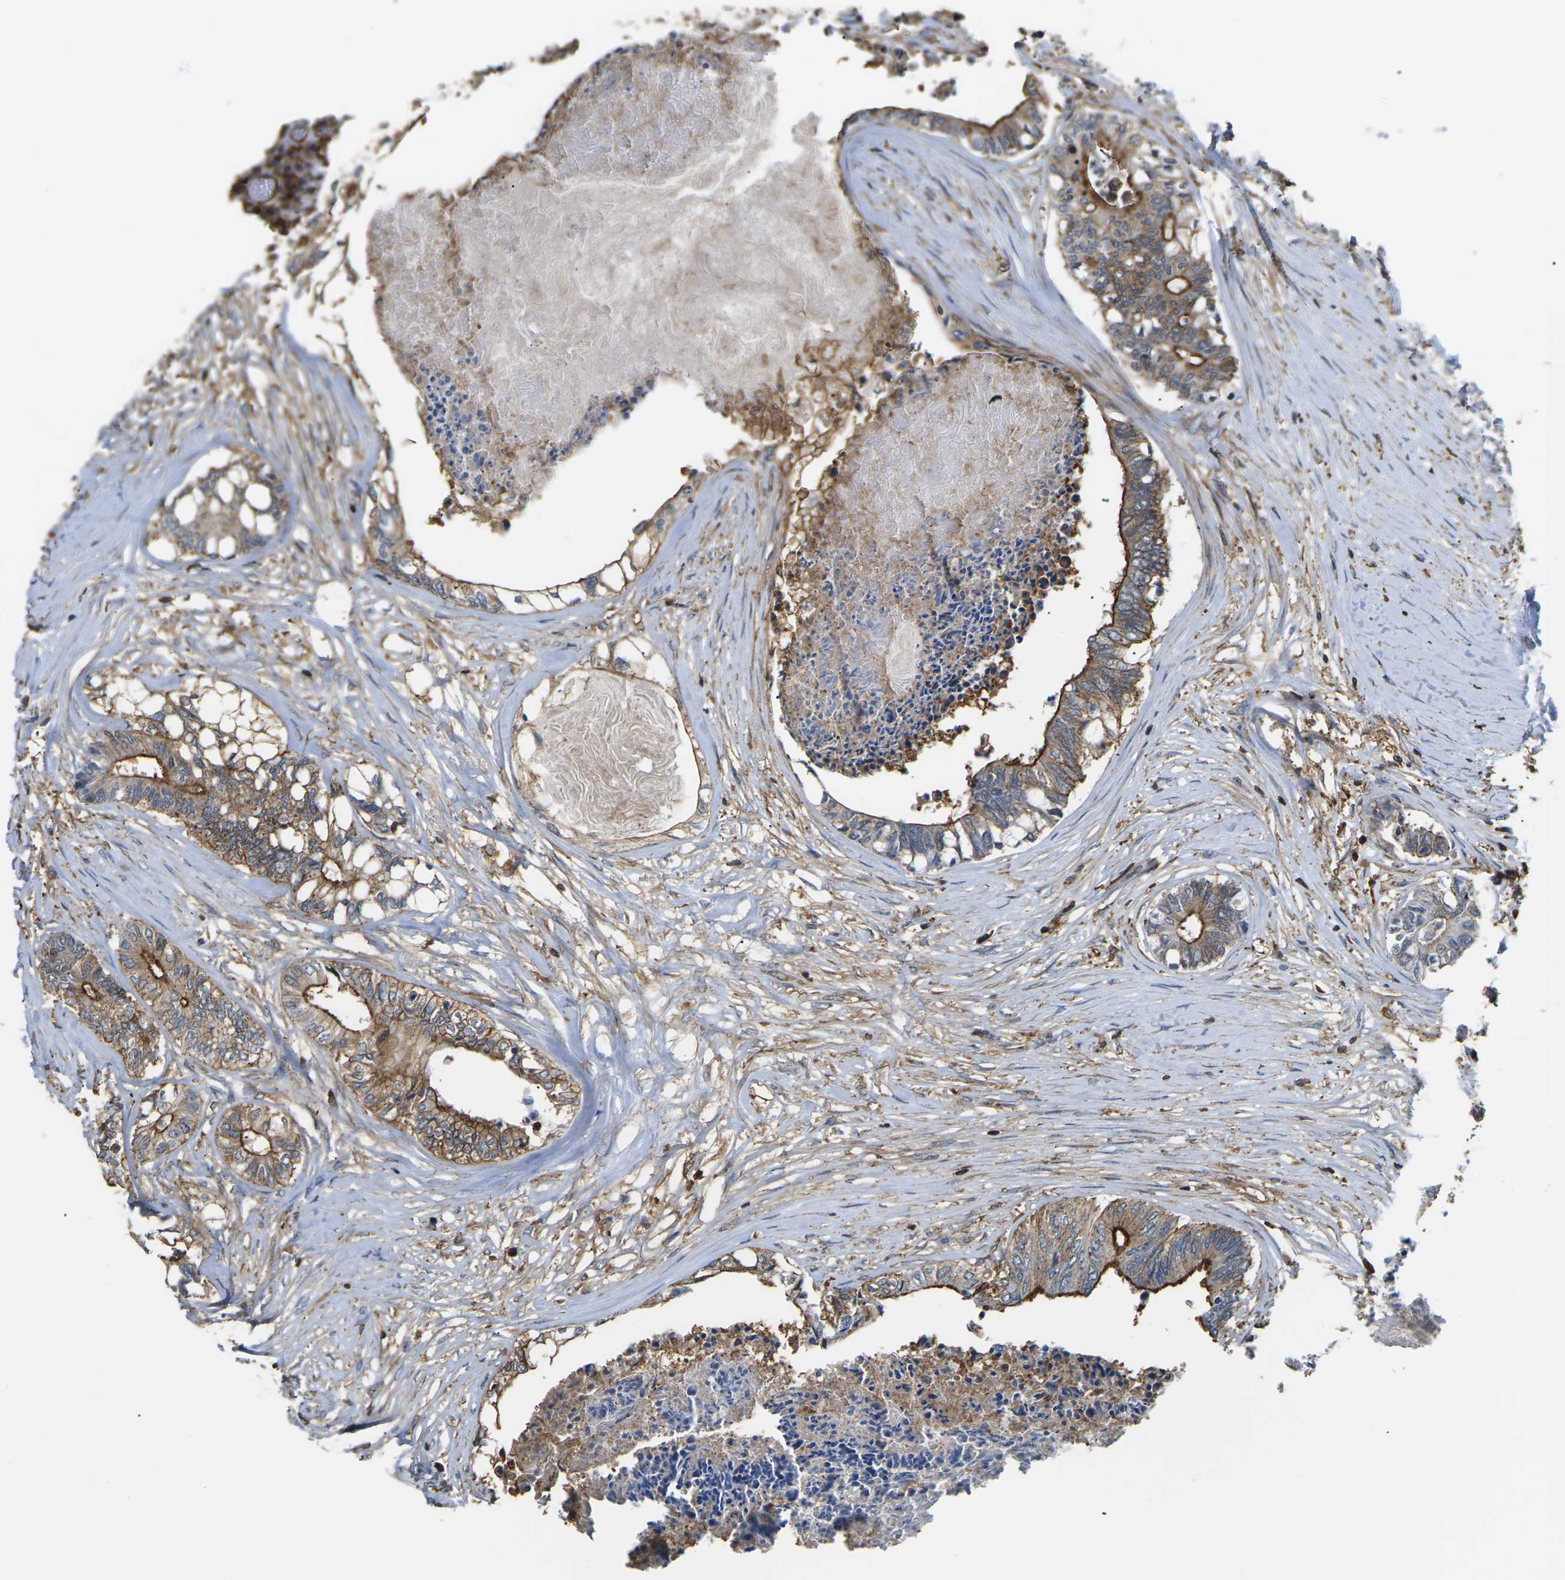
{"staining": {"intensity": "moderate", "quantity": ">75%", "location": "cytoplasmic/membranous"}, "tissue": "colorectal cancer", "cell_type": "Tumor cells", "image_type": "cancer", "snomed": [{"axis": "morphology", "description": "Adenocarcinoma, NOS"}, {"axis": "topography", "description": "Rectum"}], "caption": "Human colorectal cancer stained with a brown dye exhibits moderate cytoplasmic/membranous positive expression in about >75% of tumor cells.", "gene": "IQGAP1", "patient": {"sex": "male", "age": 63}}